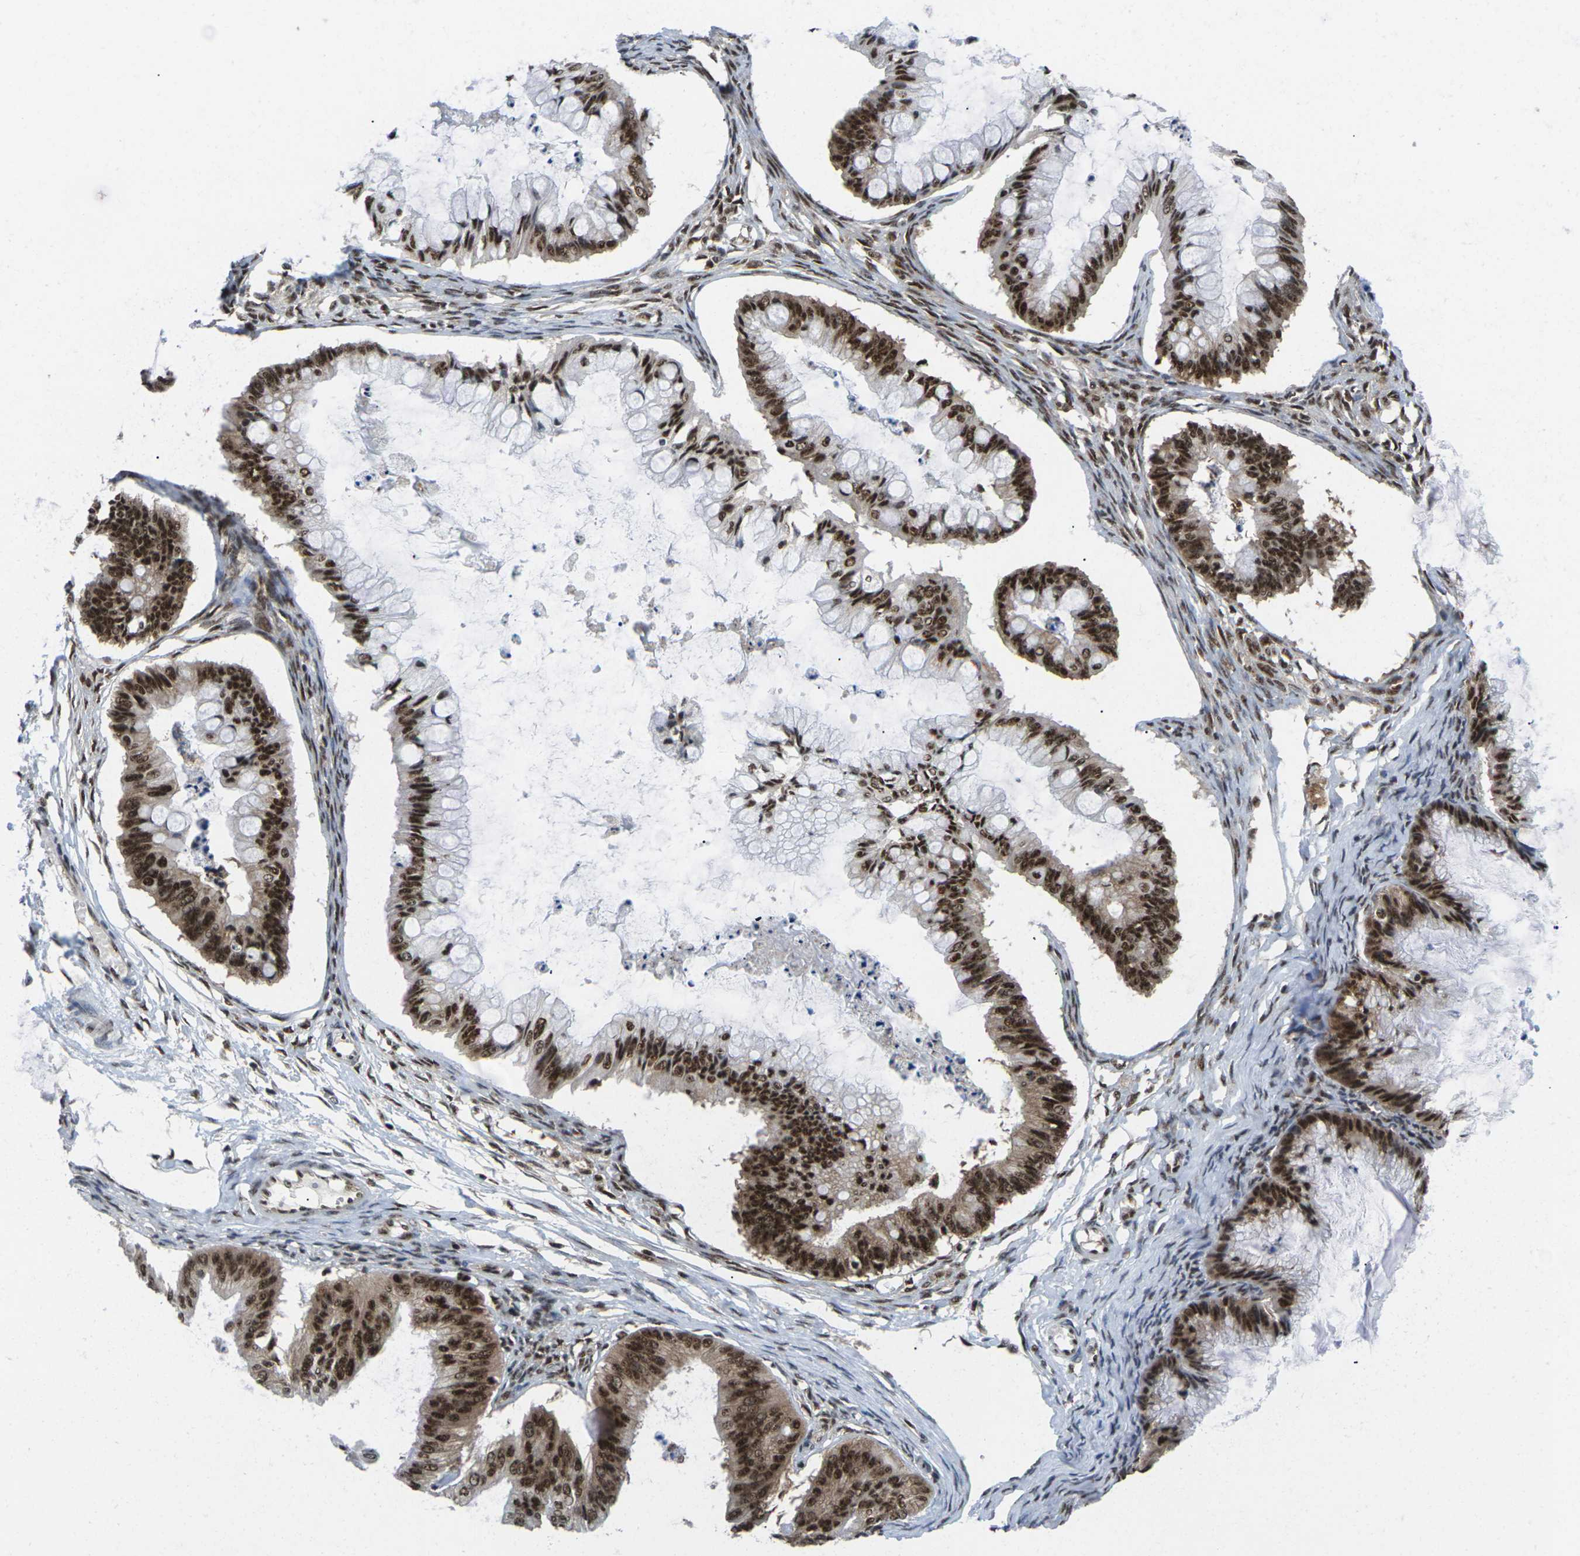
{"staining": {"intensity": "strong", "quantity": ">75%", "location": "cytoplasmic/membranous,nuclear"}, "tissue": "ovarian cancer", "cell_type": "Tumor cells", "image_type": "cancer", "snomed": [{"axis": "morphology", "description": "Cystadenocarcinoma, mucinous, NOS"}, {"axis": "topography", "description": "Ovary"}], "caption": "A brown stain labels strong cytoplasmic/membranous and nuclear expression of a protein in ovarian cancer tumor cells.", "gene": "MAGOH", "patient": {"sex": "female", "age": 57}}